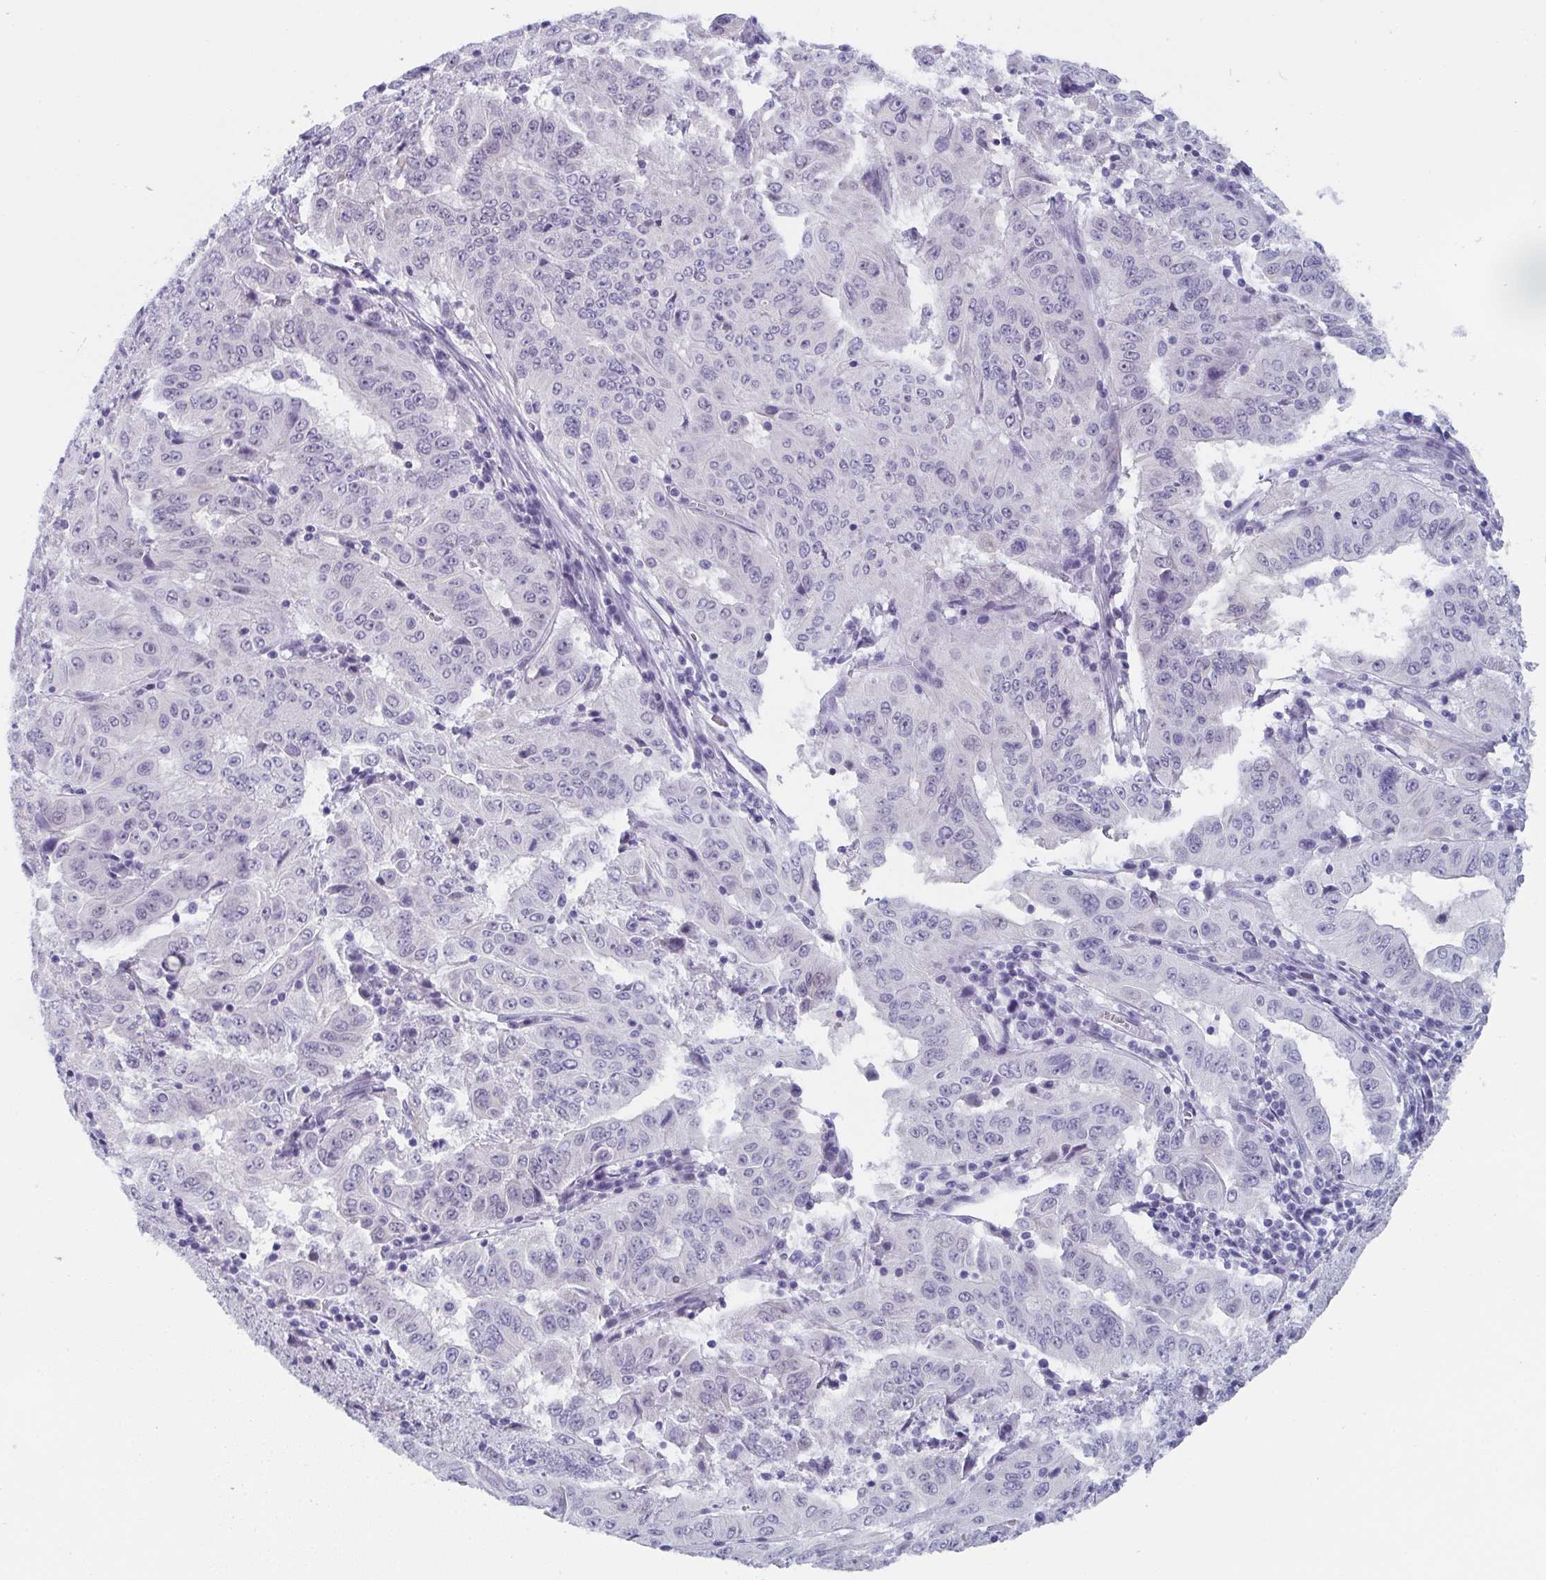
{"staining": {"intensity": "negative", "quantity": "none", "location": "none"}, "tissue": "pancreatic cancer", "cell_type": "Tumor cells", "image_type": "cancer", "snomed": [{"axis": "morphology", "description": "Adenocarcinoma, NOS"}, {"axis": "topography", "description": "Pancreas"}], "caption": "Immunohistochemical staining of human adenocarcinoma (pancreatic) exhibits no significant expression in tumor cells.", "gene": "DYDC2", "patient": {"sex": "male", "age": 63}}